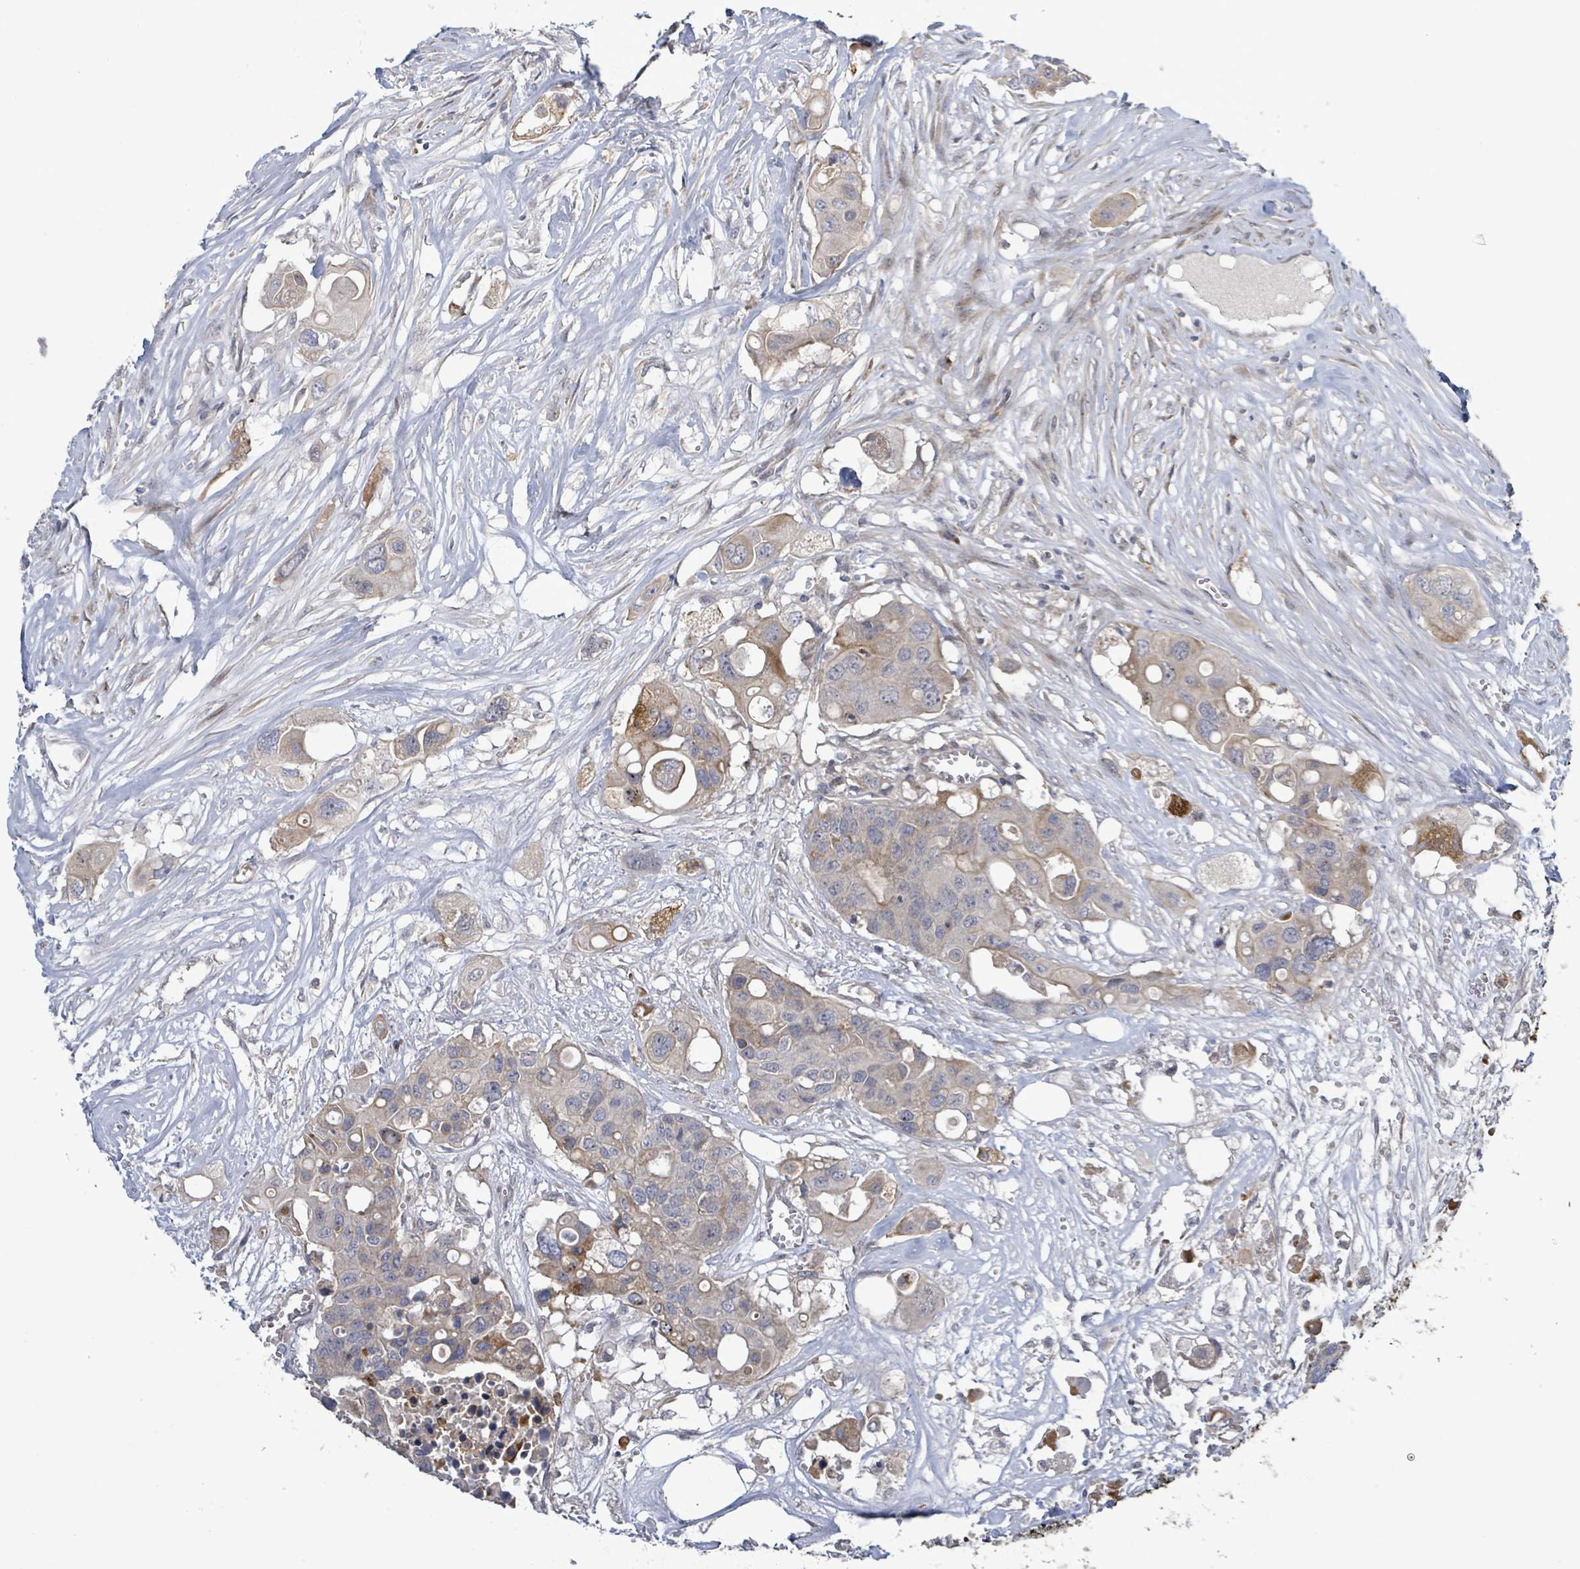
{"staining": {"intensity": "weak", "quantity": "<25%", "location": "cytoplasmic/membranous"}, "tissue": "colorectal cancer", "cell_type": "Tumor cells", "image_type": "cancer", "snomed": [{"axis": "morphology", "description": "Adenocarcinoma, NOS"}, {"axis": "topography", "description": "Colon"}], "caption": "Photomicrograph shows no significant protein expression in tumor cells of colorectal cancer.", "gene": "SLIT3", "patient": {"sex": "male", "age": 77}}